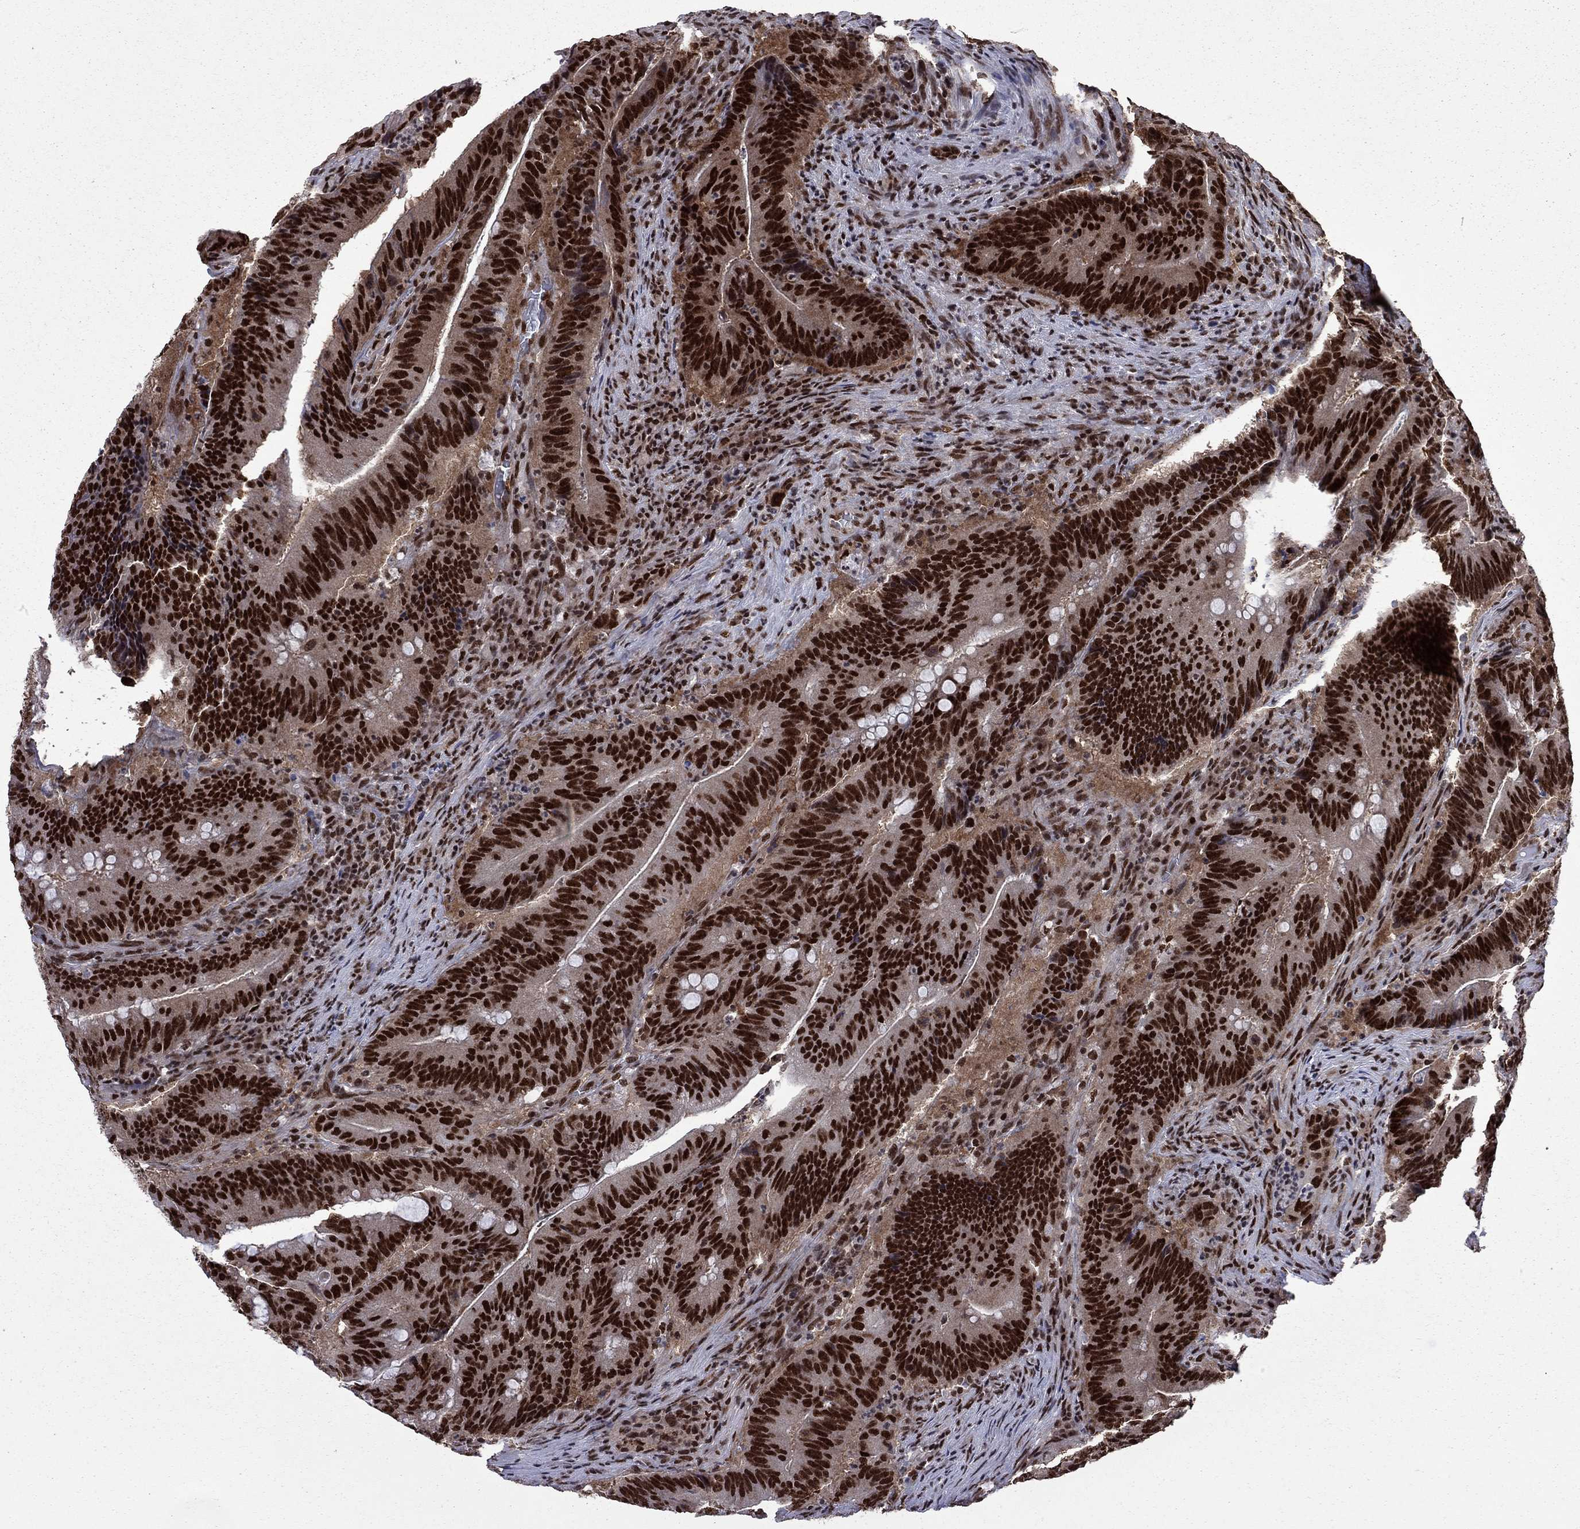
{"staining": {"intensity": "strong", "quantity": ">75%", "location": "nuclear"}, "tissue": "colorectal cancer", "cell_type": "Tumor cells", "image_type": "cancer", "snomed": [{"axis": "morphology", "description": "Adenocarcinoma, NOS"}, {"axis": "topography", "description": "Colon"}], "caption": "Protein analysis of adenocarcinoma (colorectal) tissue reveals strong nuclear expression in about >75% of tumor cells.", "gene": "MED25", "patient": {"sex": "female", "age": 87}}